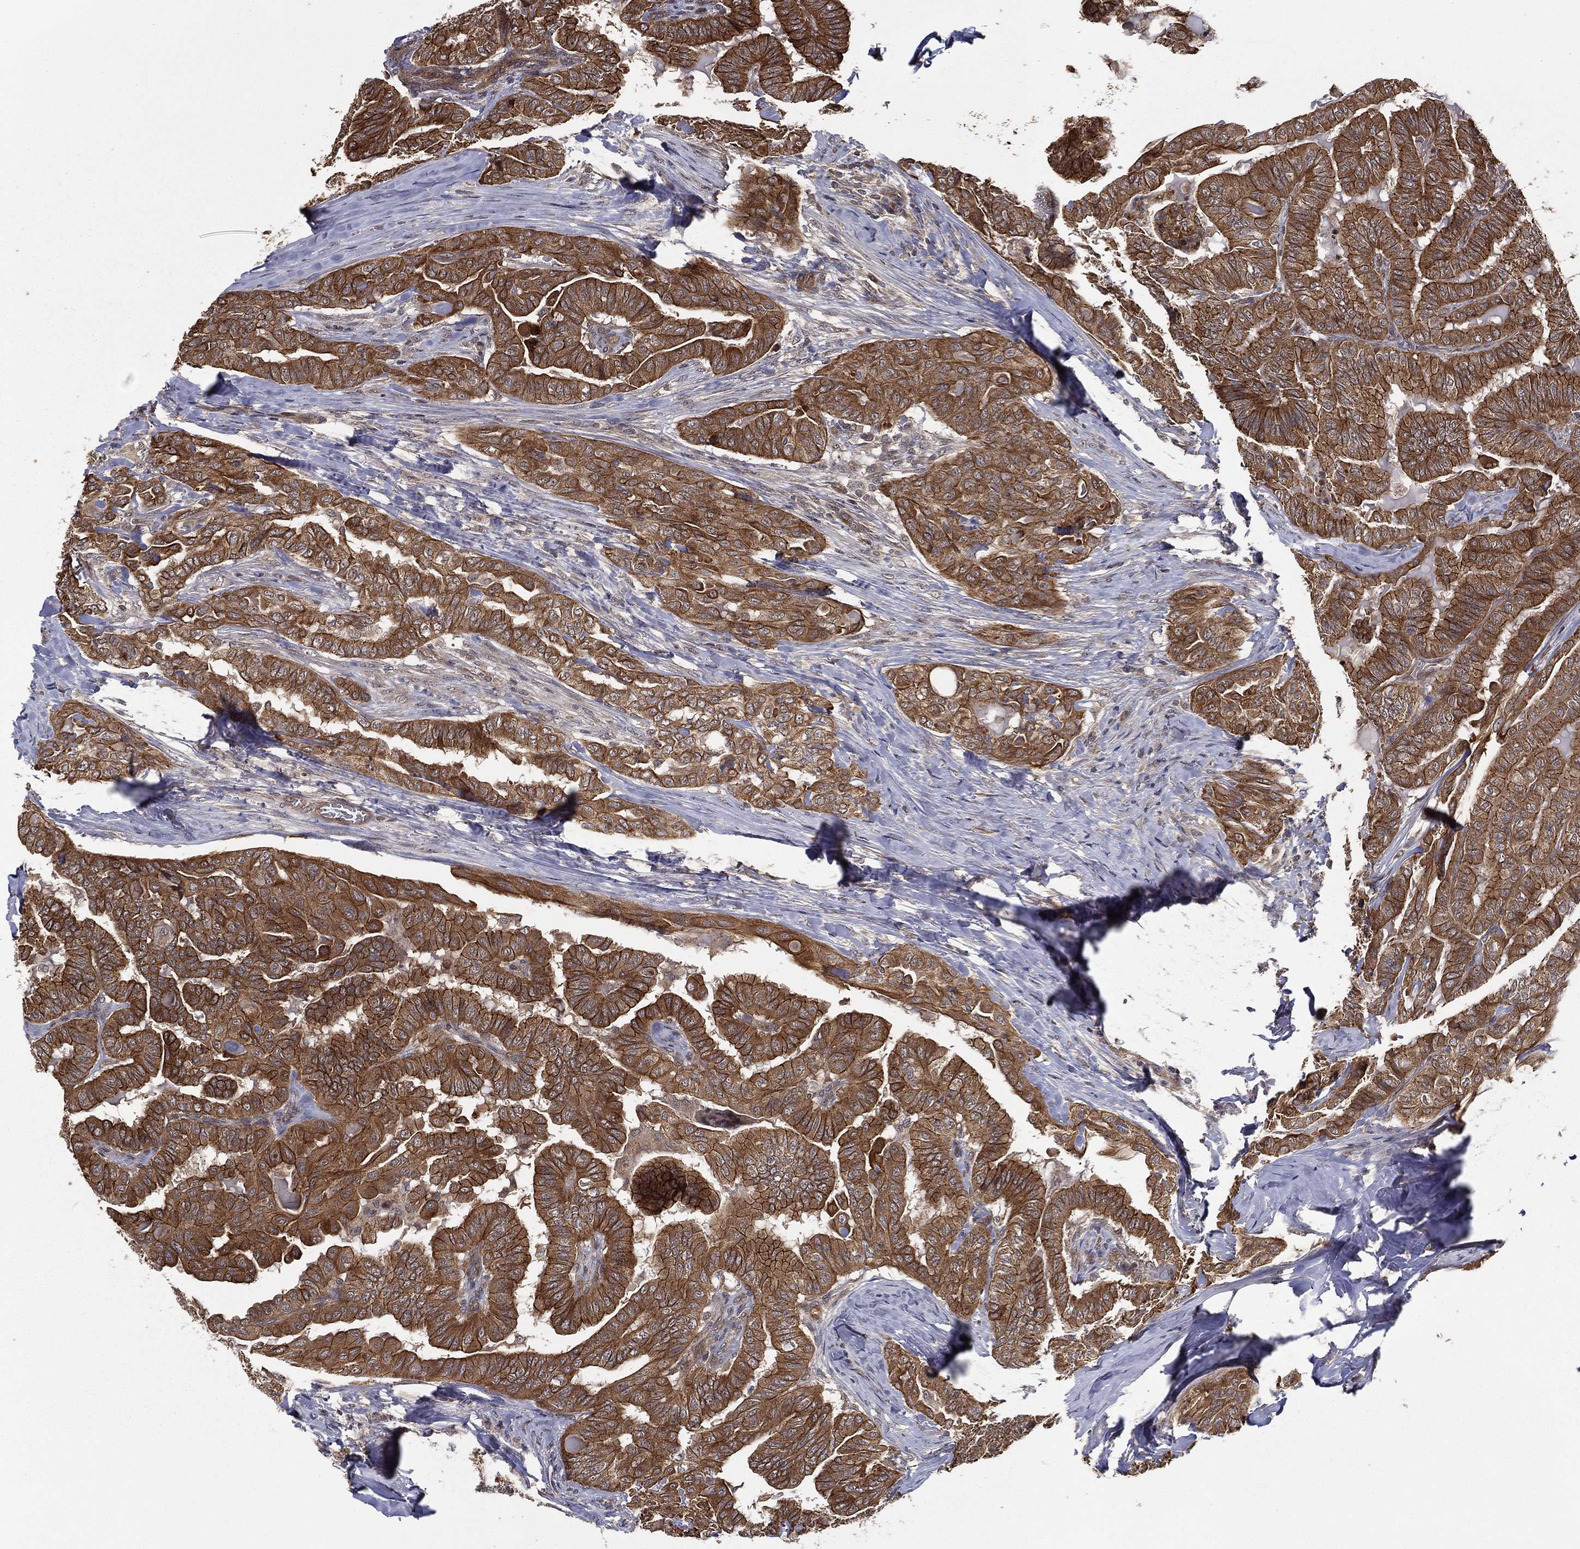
{"staining": {"intensity": "strong", "quantity": ">75%", "location": "cytoplasmic/membranous"}, "tissue": "thyroid cancer", "cell_type": "Tumor cells", "image_type": "cancer", "snomed": [{"axis": "morphology", "description": "Papillary adenocarcinoma, NOS"}, {"axis": "topography", "description": "Thyroid gland"}], "caption": "Approximately >75% of tumor cells in human thyroid cancer (papillary adenocarcinoma) reveal strong cytoplasmic/membranous protein expression as visualized by brown immunohistochemical staining.", "gene": "UACA", "patient": {"sex": "female", "age": 68}}